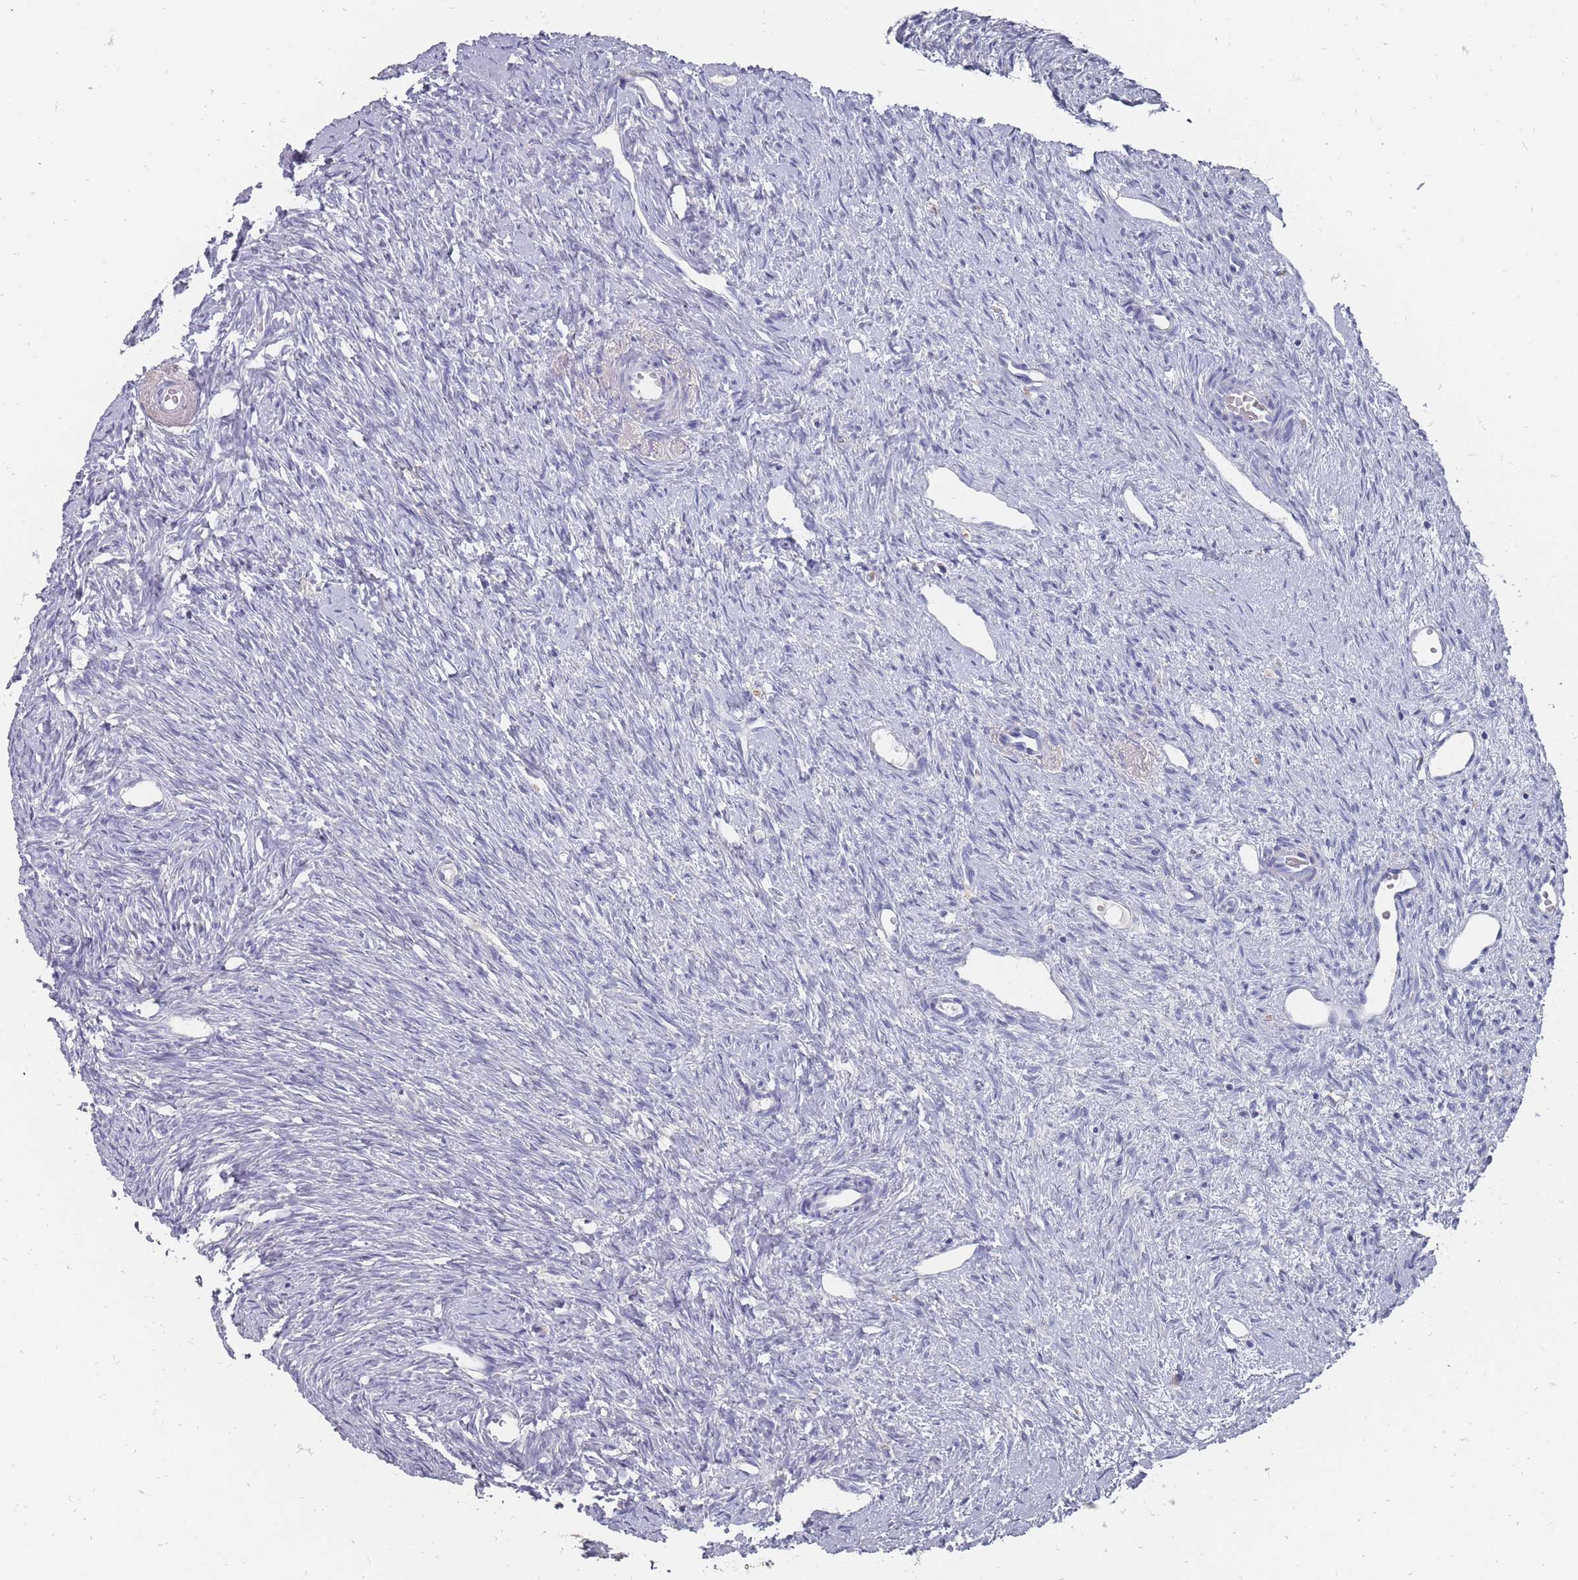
{"staining": {"intensity": "negative", "quantity": "none", "location": "none"}, "tissue": "ovary", "cell_type": "Ovarian stroma cells", "image_type": "normal", "snomed": [{"axis": "morphology", "description": "Normal tissue, NOS"}, {"axis": "topography", "description": "Ovary"}], "caption": "IHC of normal human ovary reveals no expression in ovarian stroma cells.", "gene": "OTULINL", "patient": {"sex": "female", "age": 51}}